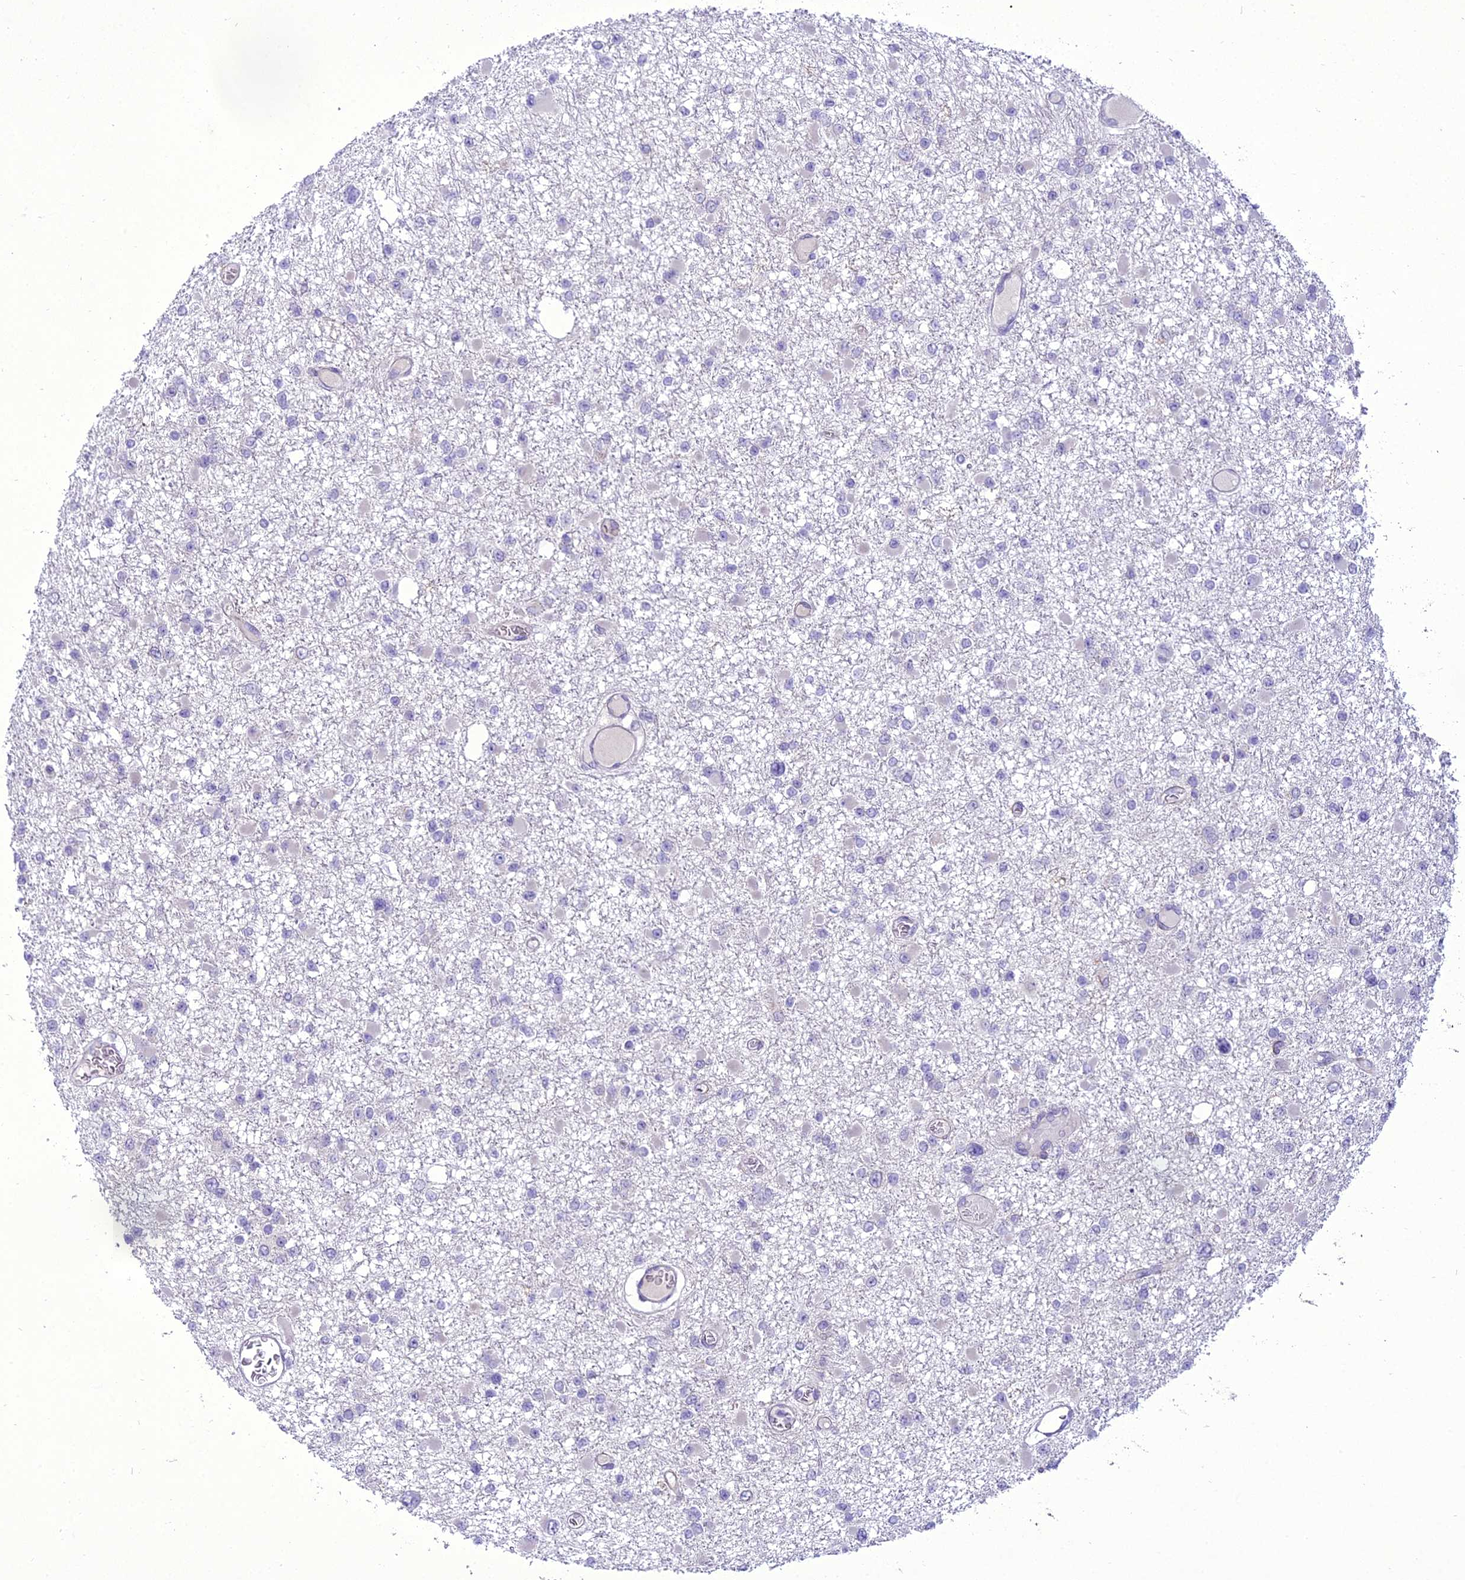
{"staining": {"intensity": "negative", "quantity": "none", "location": "none"}, "tissue": "glioma", "cell_type": "Tumor cells", "image_type": "cancer", "snomed": [{"axis": "morphology", "description": "Glioma, malignant, Low grade"}, {"axis": "topography", "description": "Brain"}], "caption": "Tumor cells are negative for brown protein staining in glioma.", "gene": "NEURL2", "patient": {"sex": "female", "age": 22}}